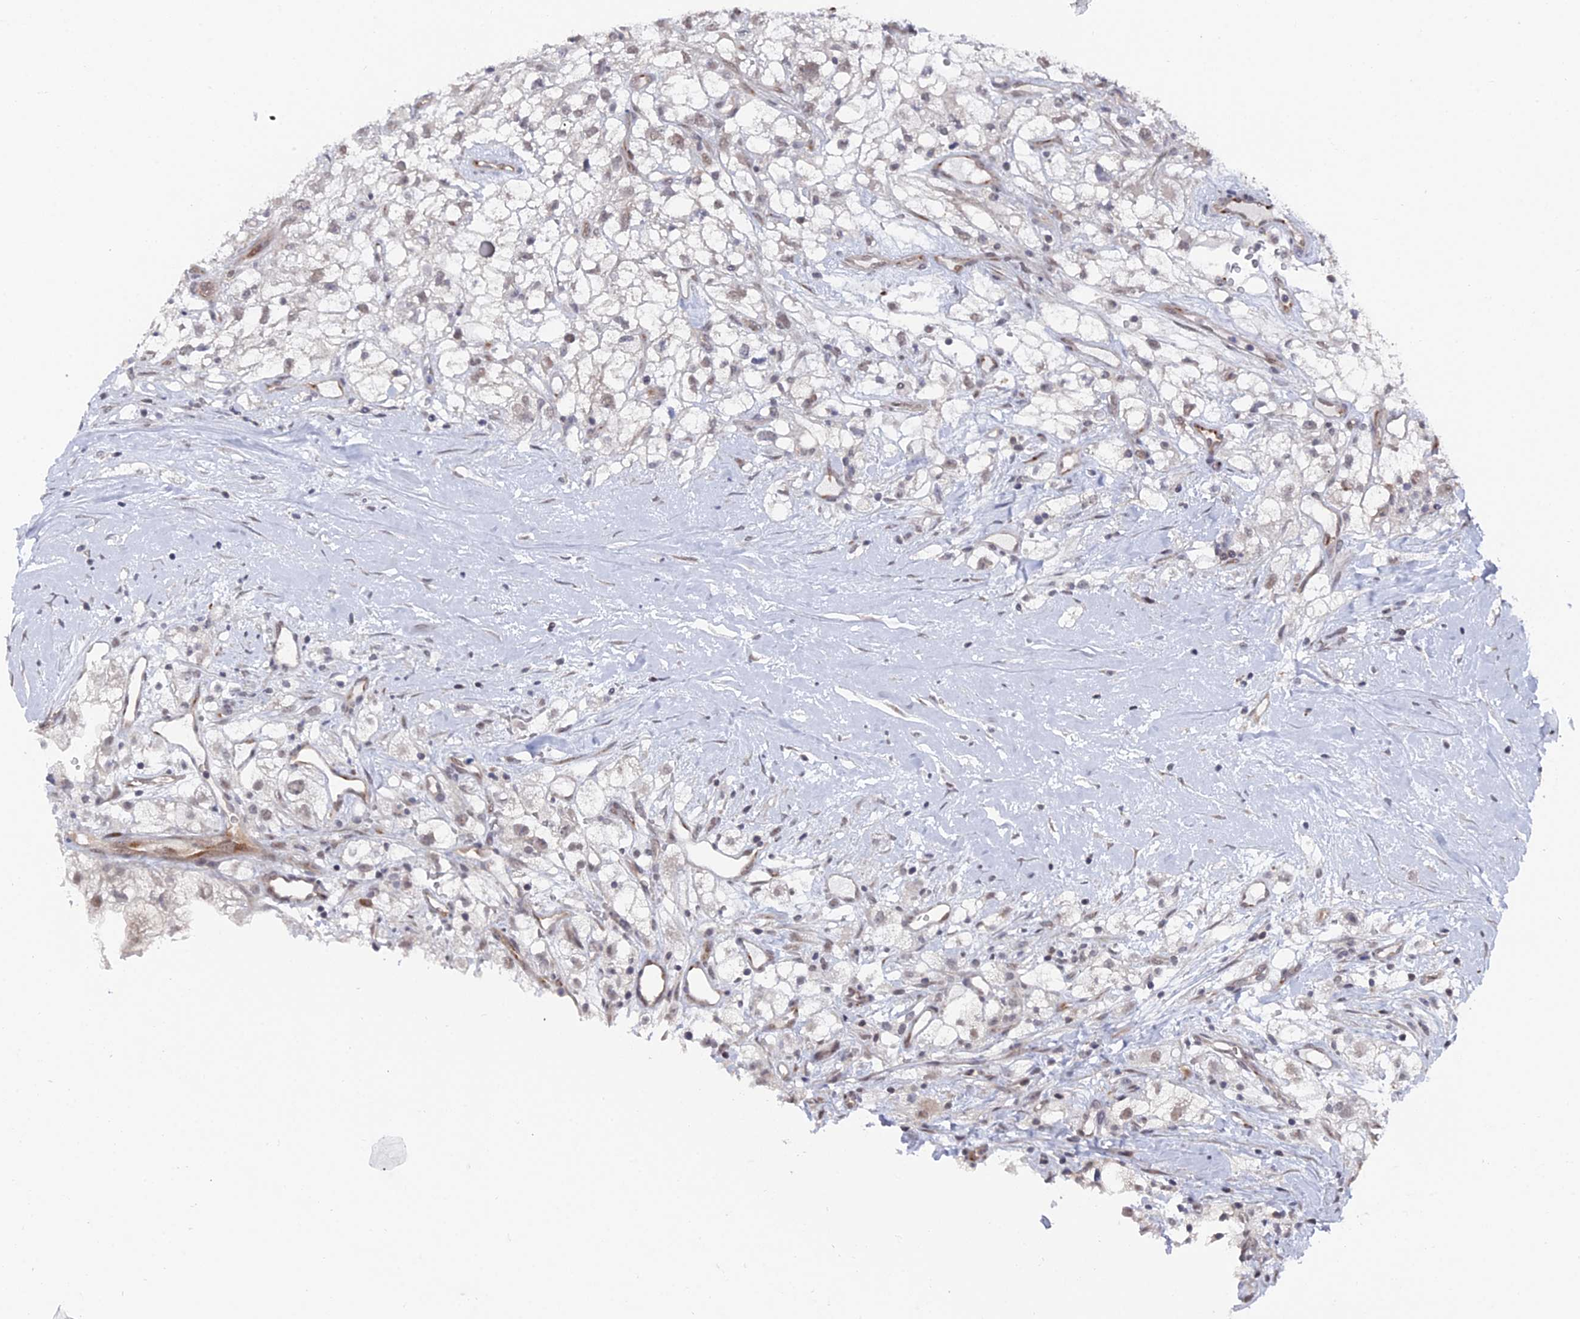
{"staining": {"intensity": "weak", "quantity": "25%-75%", "location": "cytoplasmic/membranous,nuclear"}, "tissue": "renal cancer", "cell_type": "Tumor cells", "image_type": "cancer", "snomed": [{"axis": "morphology", "description": "Adenocarcinoma, NOS"}, {"axis": "topography", "description": "Kidney"}], "caption": "Renal cancer stained with a protein marker reveals weak staining in tumor cells.", "gene": "FHIP2A", "patient": {"sex": "male", "age": 59}}